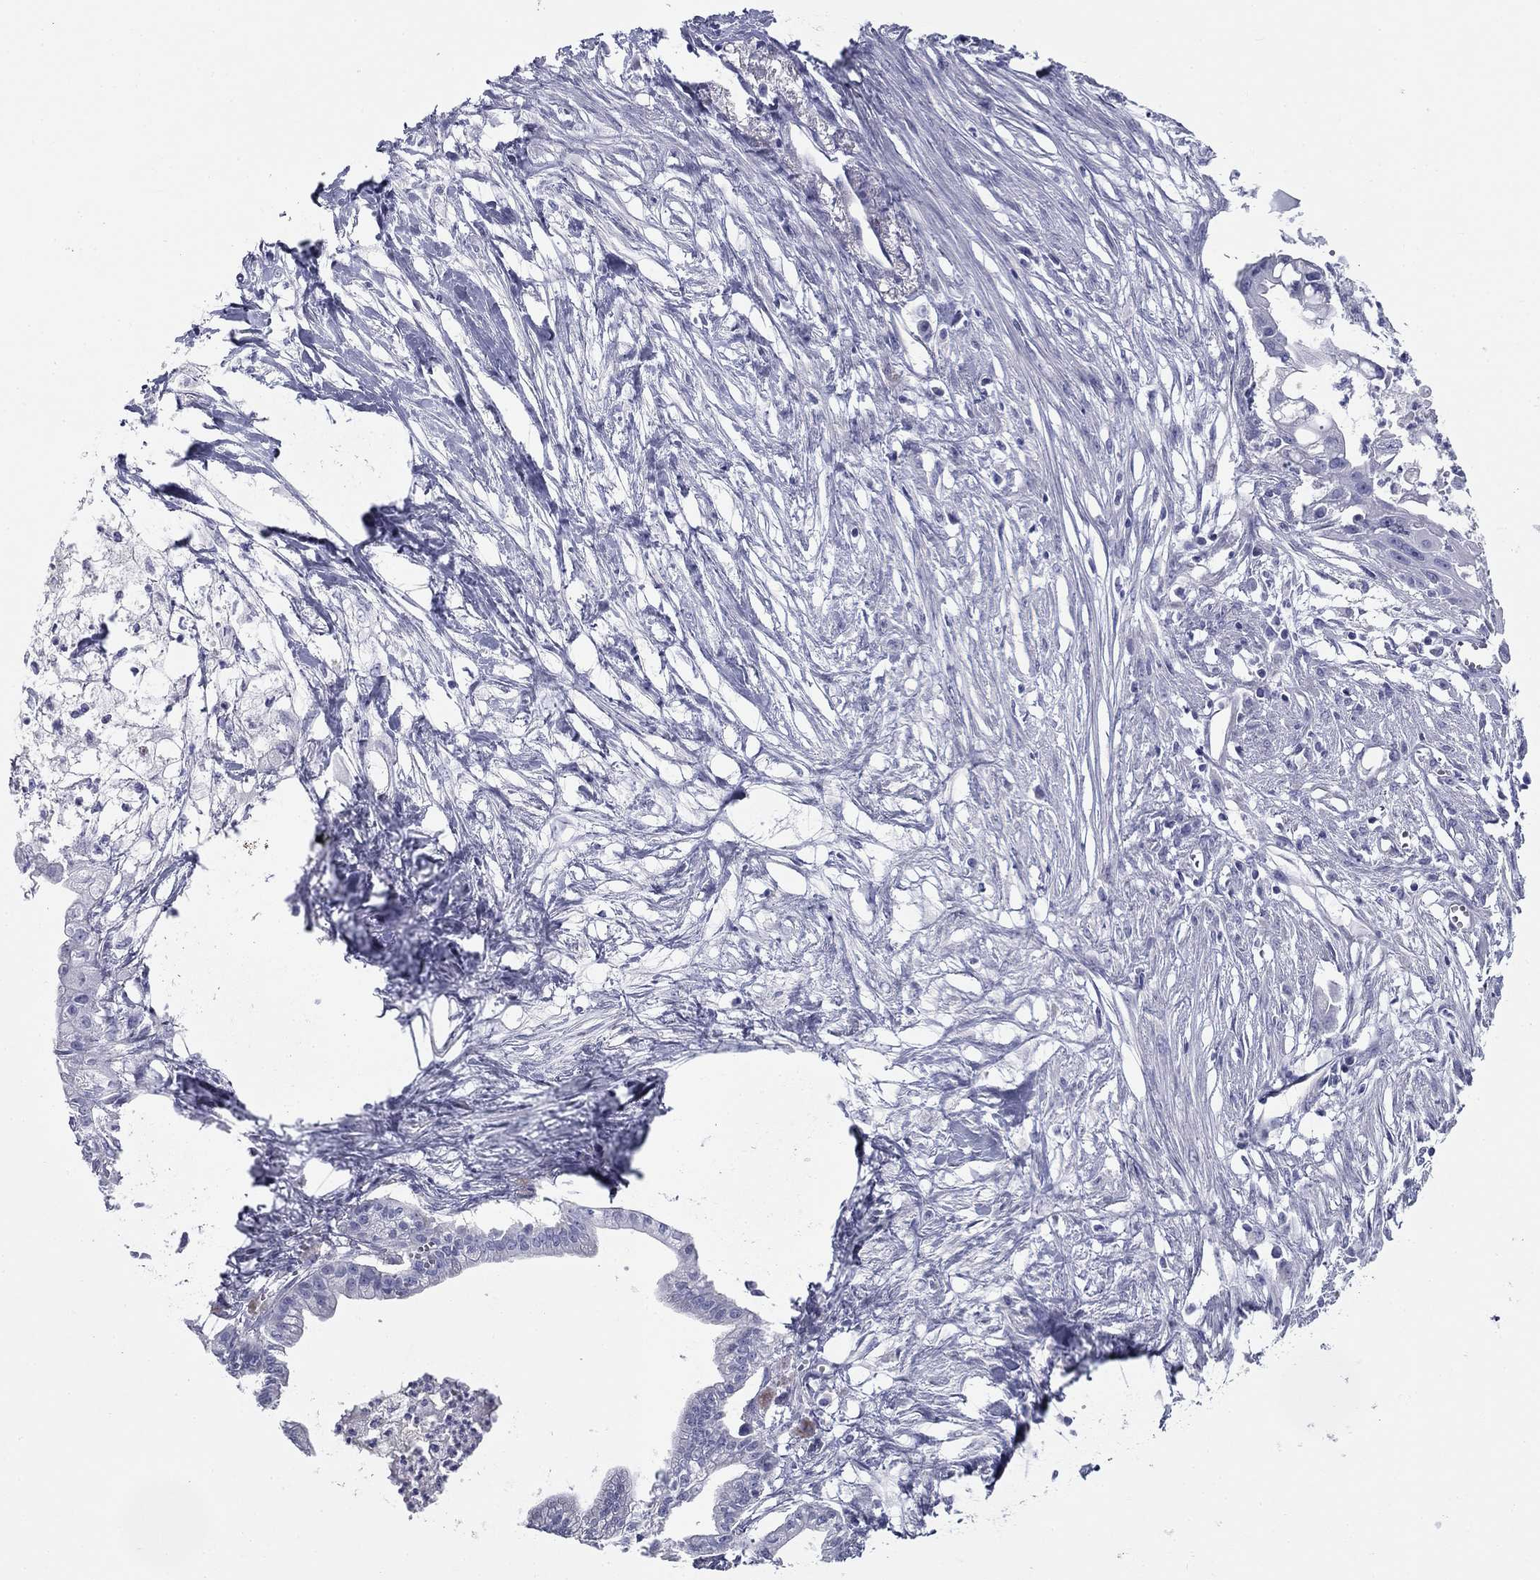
{"staining": {"intensity": "negative", "quantity": "none", "location": "none"}, "tissue": "pancreatic cancer", "cell_type": "Tumor cells", "image_type": "cancer", "snomed": [{"axis": "morphology", "description": "Normal tissue, NOS"}, {"axis": "morphology", "description": "Adenocarcinoma, NOS"}, {"axis": "topography", "description": "Pancreas"}], "caption": "Pancreatic adenocarcinoma stained for a protein using immunohistochemistry exhibits no staining tumor cells.", "gene": "ZP2", "patient": {"sex": "female", "age": 58}}